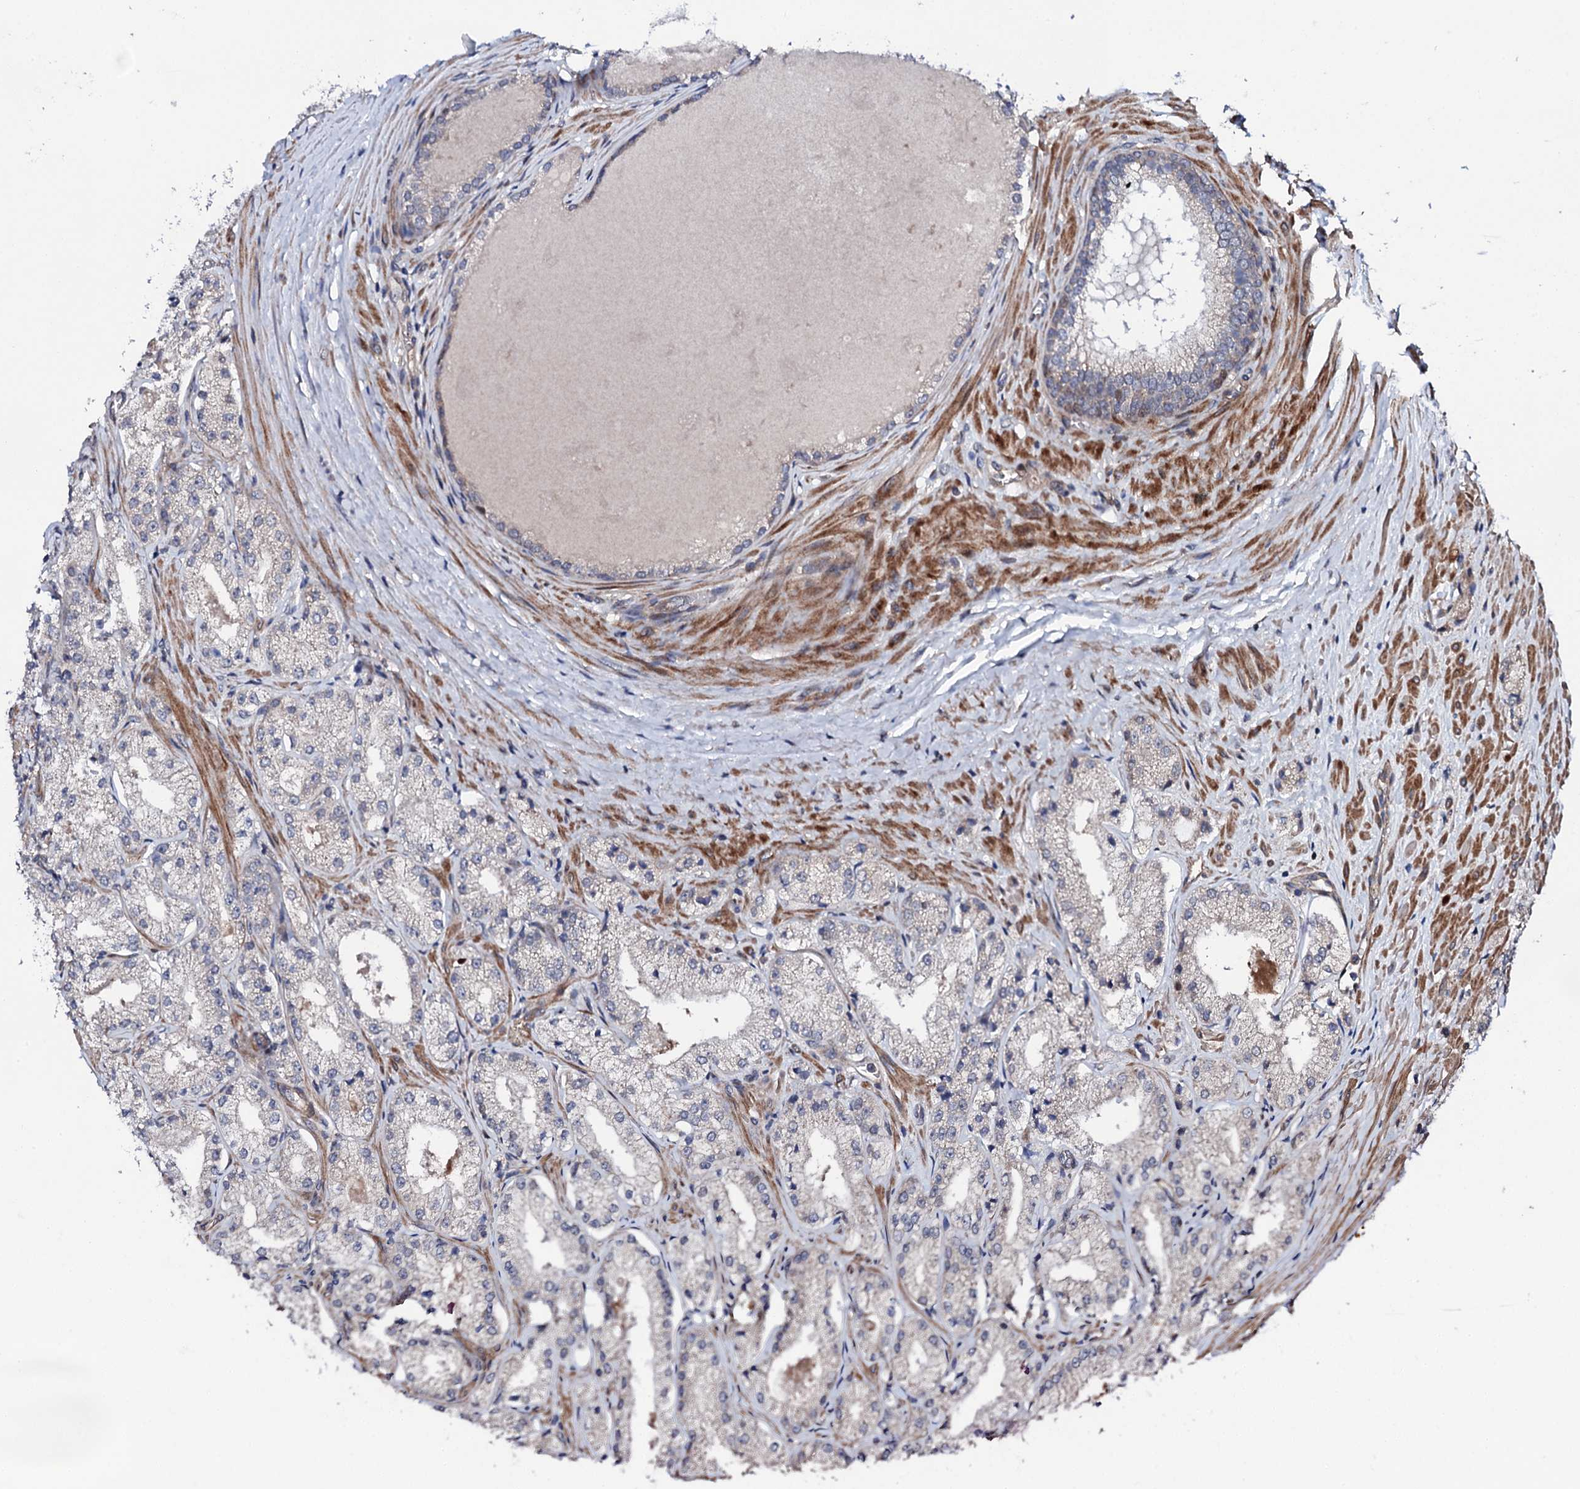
{"staining": {"intensity": "negative", "quantity": "none", "location": "none"}, "tissue": "prostate cancer", "cell_type": "Tumor cells", "image_type": "cancer", "snomed": [{"axis": "morphology", "description": "Adenocarcinoma, Low grade"}, {"axis": "topography", "description": "Prostate"}], "caption": "Image shows no protein positivity in tumor cells of prostate cancer tissue.", "gene": "CIAO2A", "patient": {"sex": "male", "age": 69}}